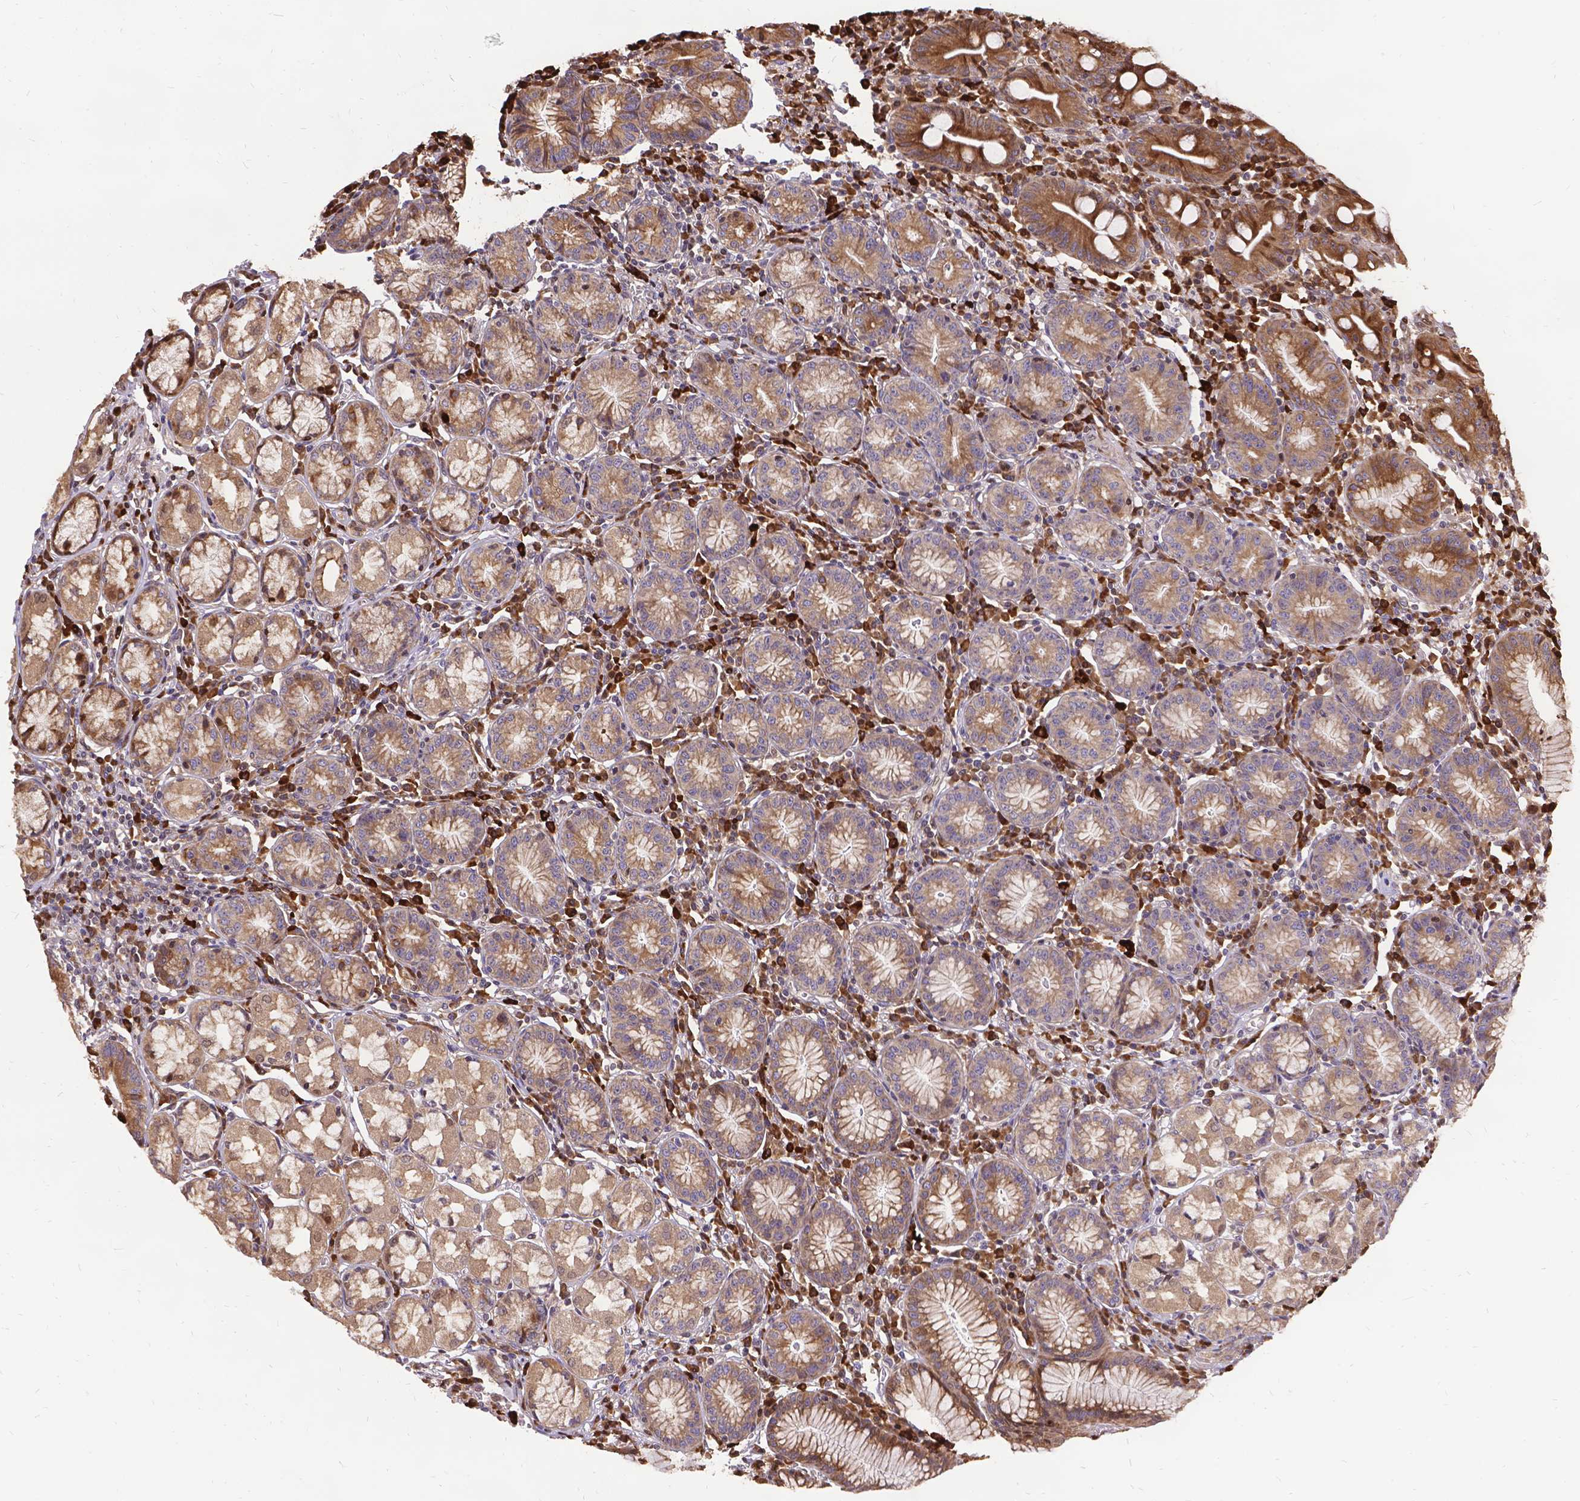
{"staining": {"intensity": "weak", "quantity": ">75%", "location": "cytoplasmic/membranous"}, "tissue": "stomach", "cell_type": "Glandular cells", "image_type": "normal", "snomed": [{"axis": "morphology", "description": "Normal tissue, NOS"}, {"axis": "topography", "description": "Stomach"}], "caption": "This is an image of IHC staining of normal stomach, which shows weak staining in the cytoplasmic/membranous of glandular cells.", "gene": "DENND6A", "patient": {"sex": "male", "age": 55}}